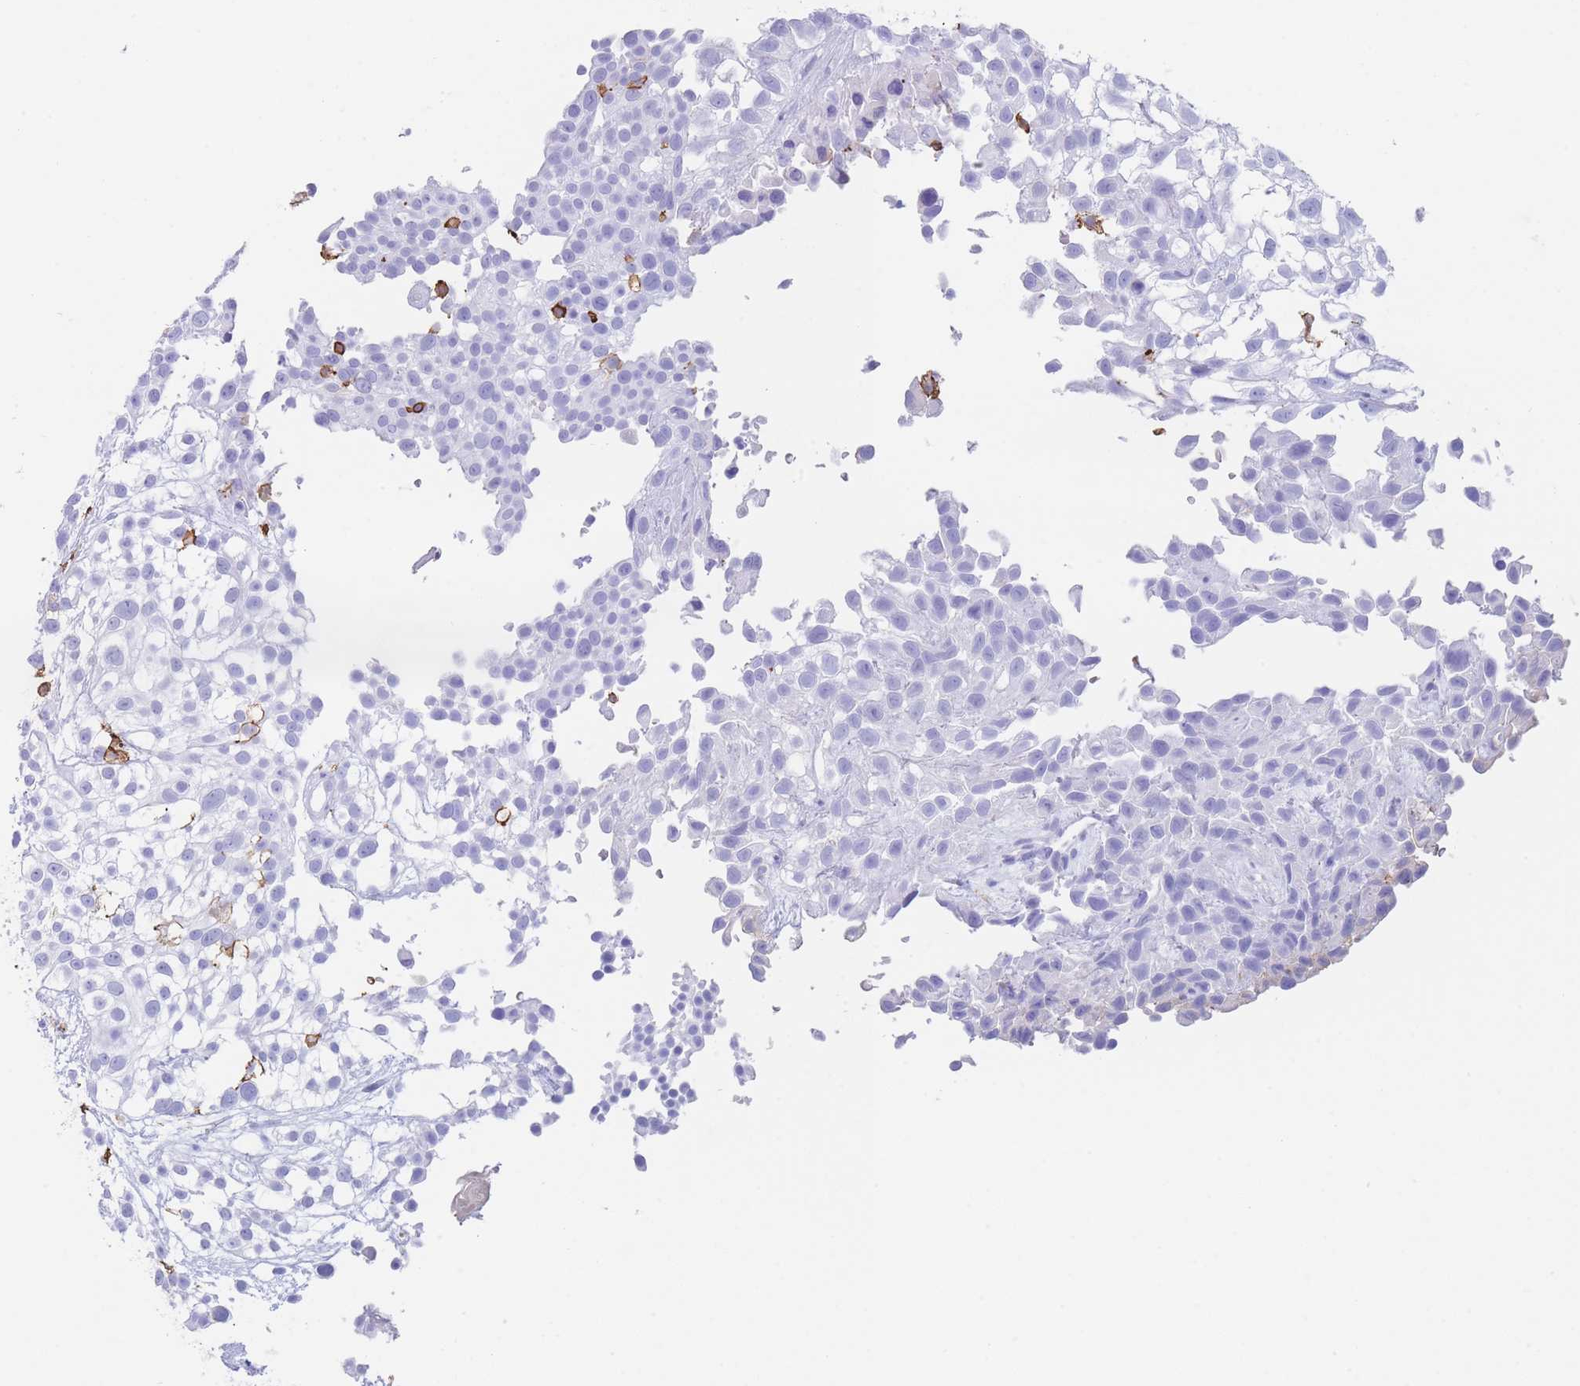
{"staining": {"intensity": "strong", "quantity": "<25%", "location": "cytoplasmic/membranous"}, "tissue": "urothelial cancer", "cell_type": "Tumor cells", "image_type": "cancer", "snomed": [{"axis": "morphology", "description": "Urothelial carcinoma, High grade"}, {"axis": "topography", "description": "Urinary bladder"}], "caption": "A brown stain highlights strong cytoplasmic/membranous expression of a protein in human urothelial carcinoma (high-grade) tumor cells.", "gene": "CORO1A", "patient": {"sex": "male", "age": 56}}